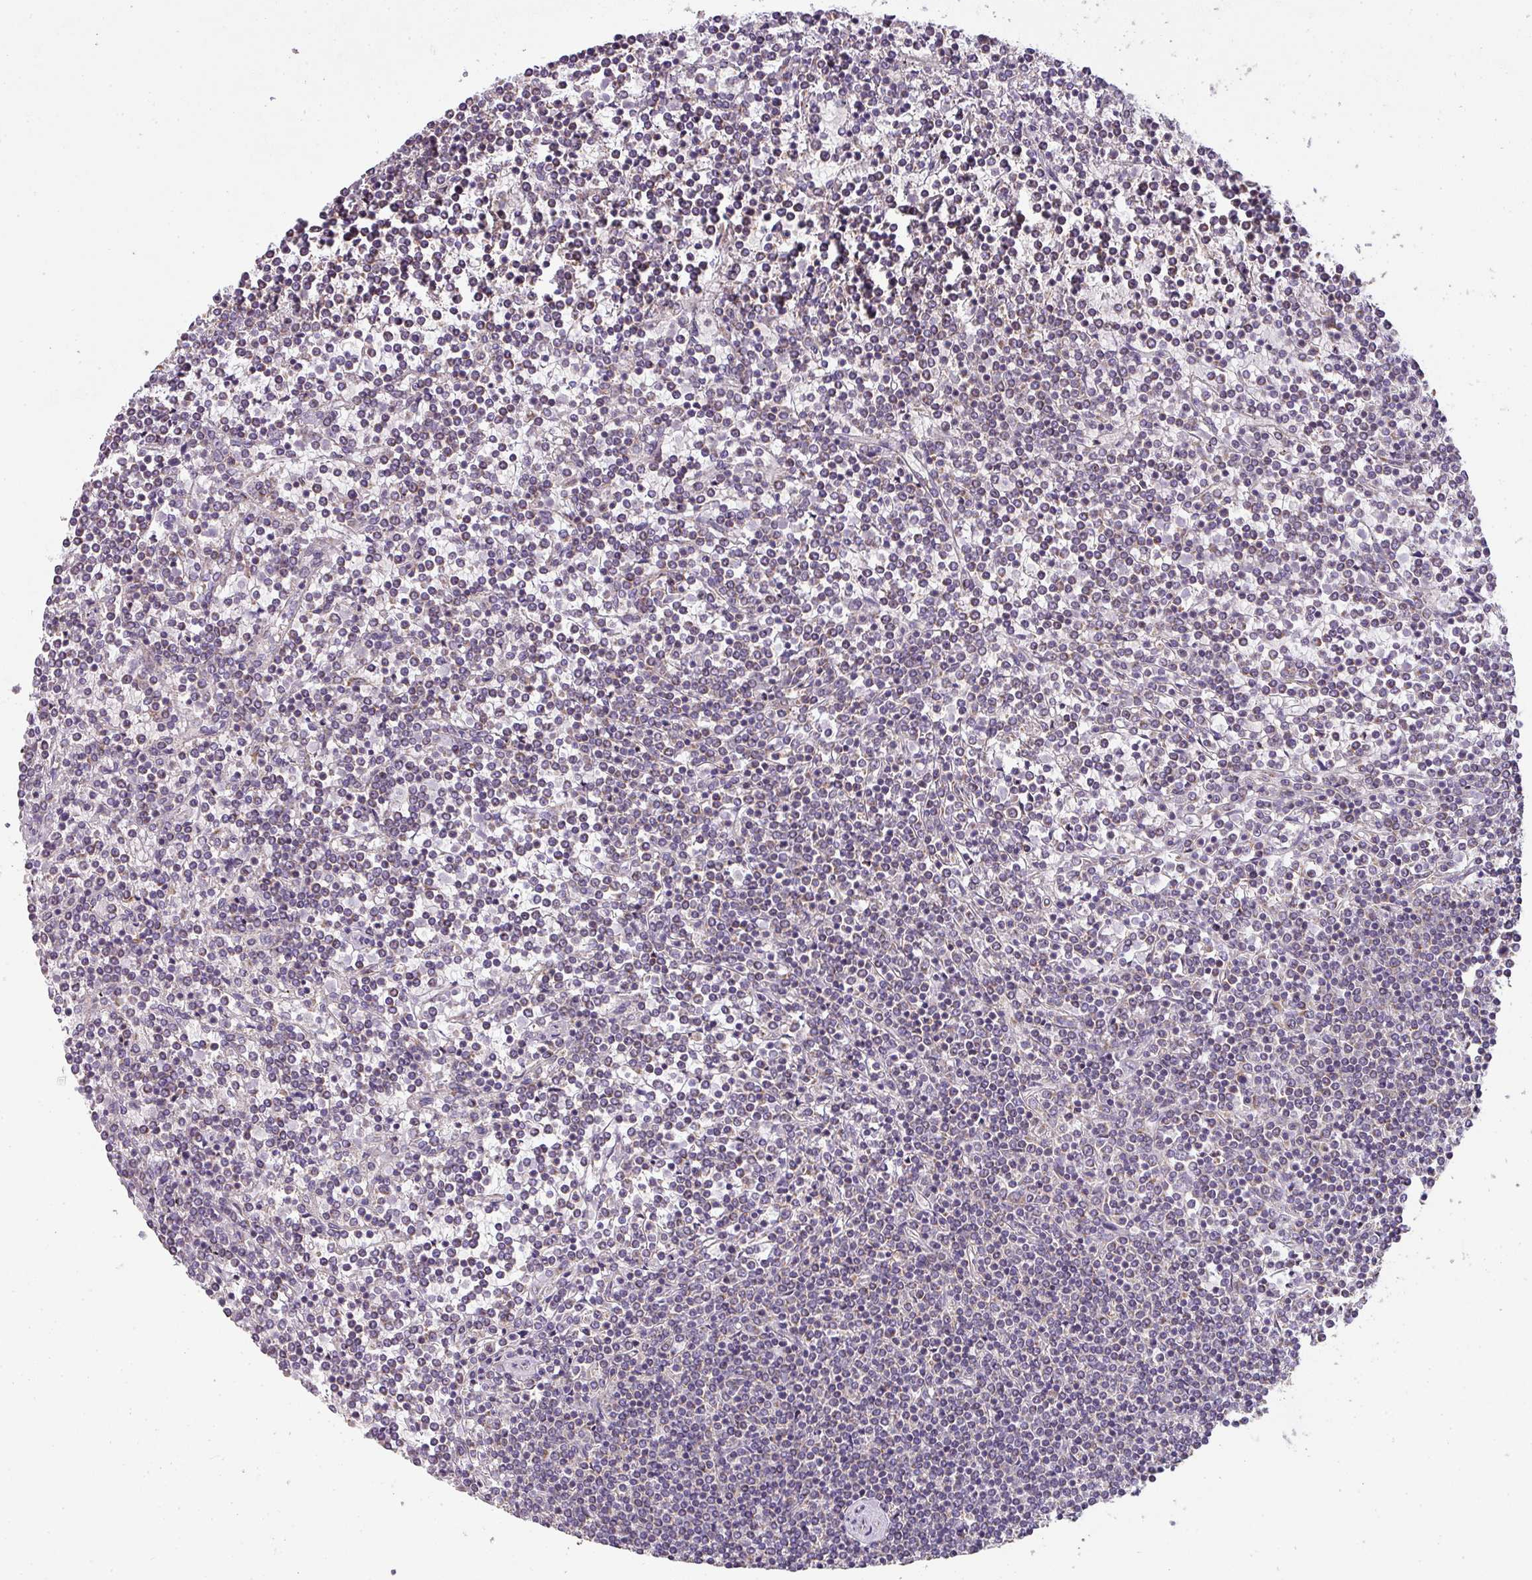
{"staining": {"intensity": "negative", "quantity": "none", "location": "none"}, "tissue": "lymphoma", "cell_type": "Tumor cells", "image_type": "cancer", "snomed": [{"axis": "morphology", "description": "Malignant lymphoma, non-Hodgkin's type, Low grade"}, {"axis": "topography", "description": "Spleen"}], "caption": "Photomicrograph shows no significant protein expression in tumor cells of lymphoma.", "gene": "PALS2", "patient": {"sex": "female", "age": 19}}